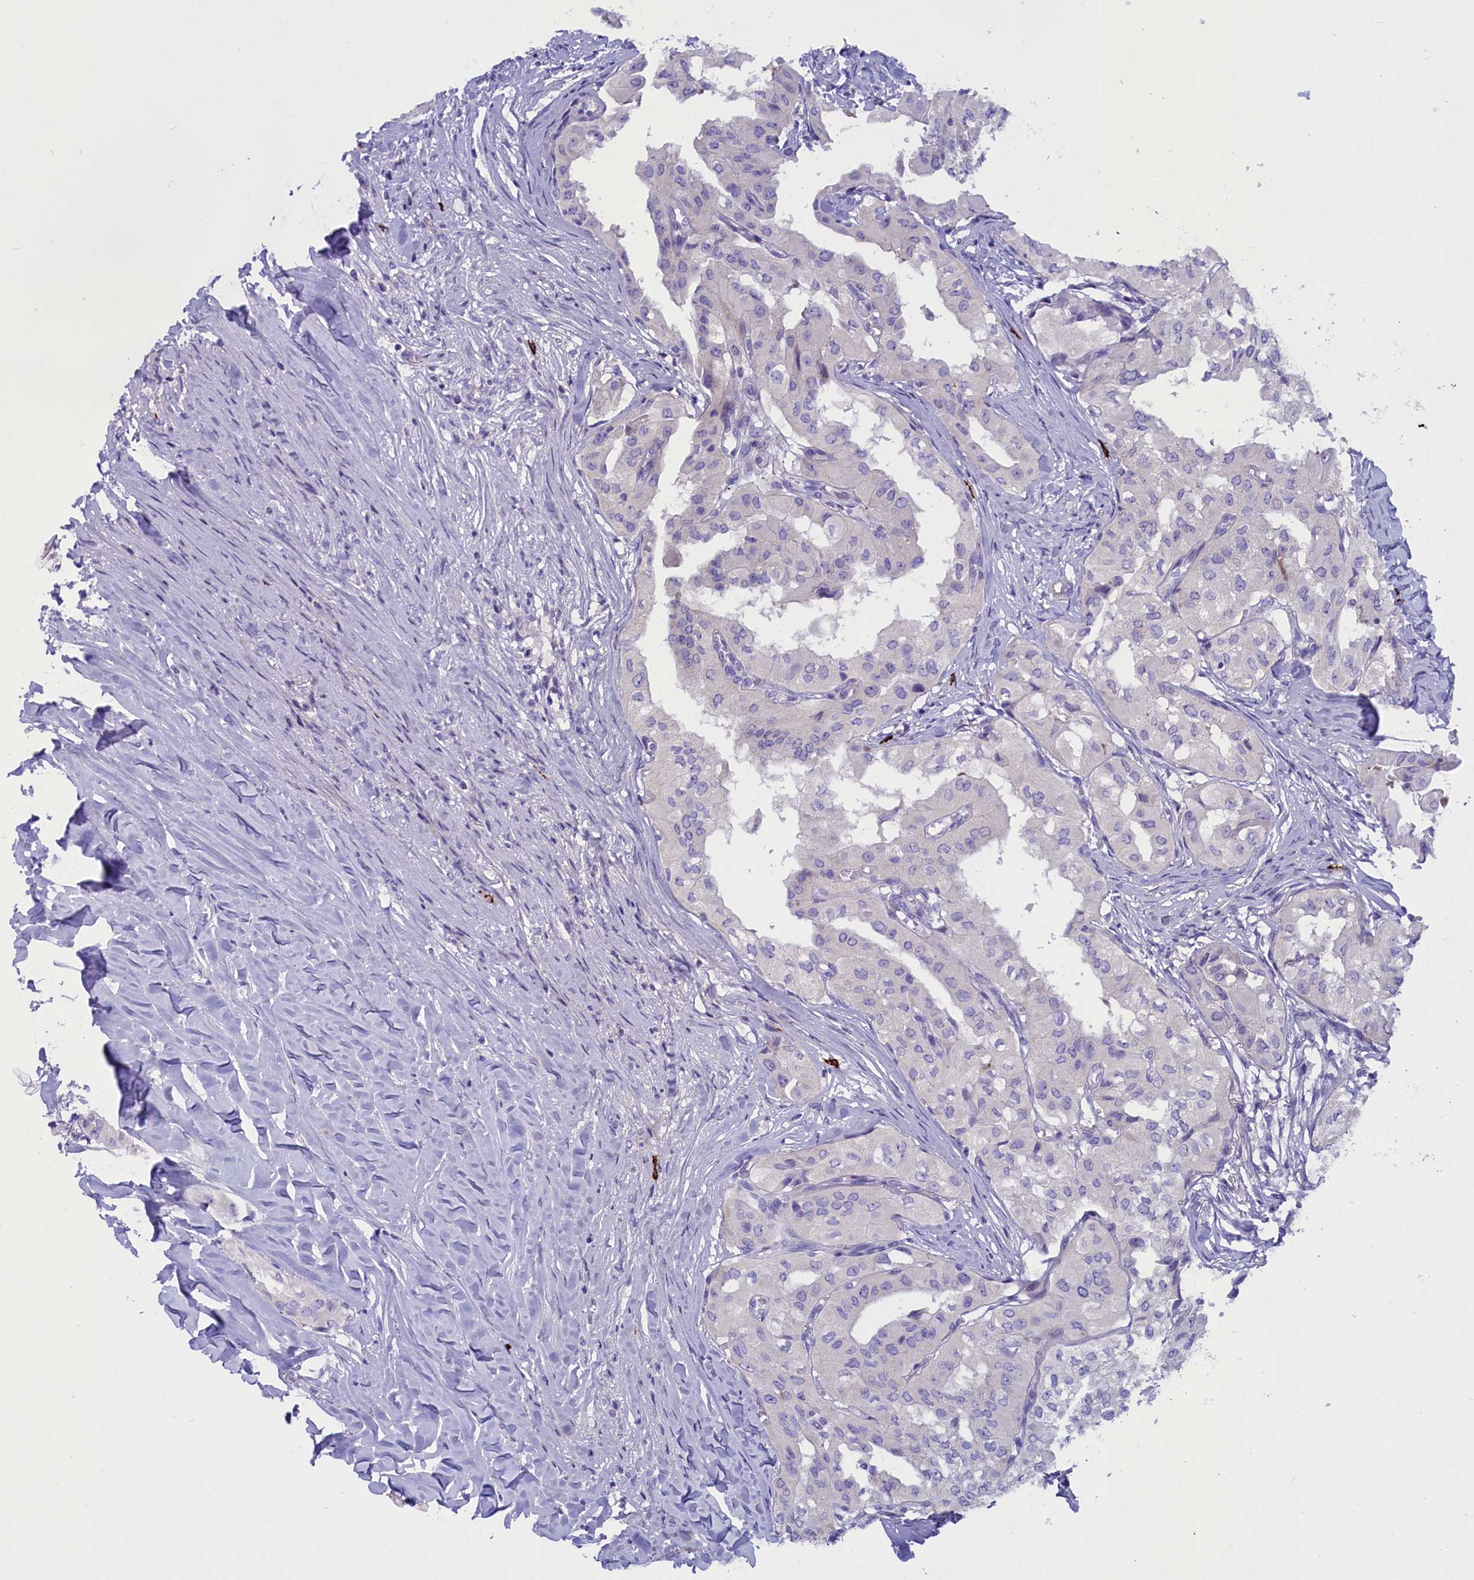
{"staining": {"intensity": "negative", "quantity": "none", "location": "none"}, "tissue": "thyroid cancer", "cell_type": "Tumor cells", "image_type": "cancer", "snomed": [{"axis": "morphology", "description": "Papillary adenocarcinoma, NOS"}, {"axis": "topography", "description": "Thyroid gland"}], "caption": "The micrograph reveals no significant expression in tumor cells of papillary adenocarcinoma (thyroid).", "gene": "RTTN", "patient": {"sex": "female", "age": 59}}